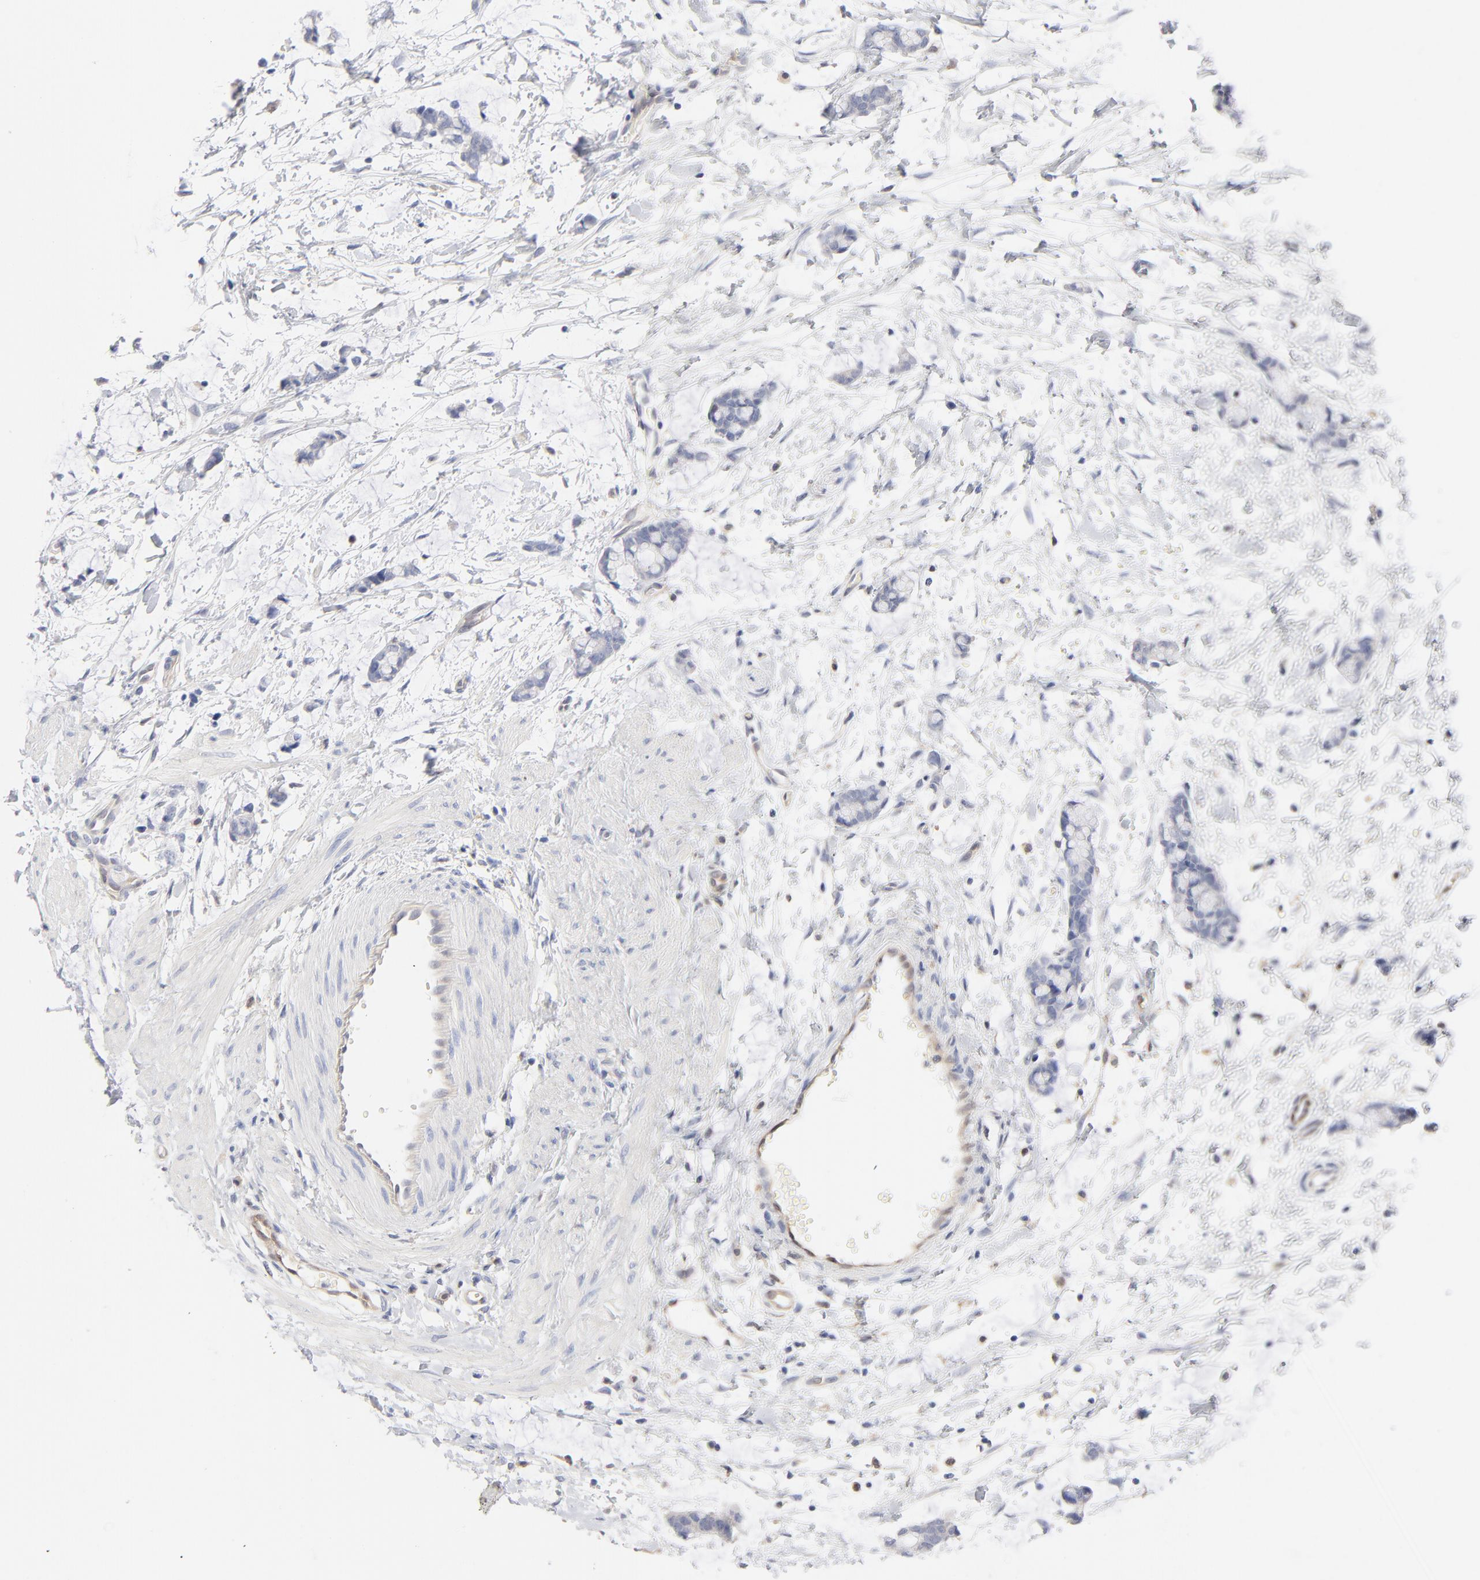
{"staining": {"intensity": "negative", "quantity": "none", "location": "none"}, "tissue": "colorectal cancer", "cell_type": "Tumor cells", "image_type": "cancer", "snomed": [{"axis": "morphology", "description": "Adenocarcinoma, NOS"}, {"axis": "topography", "description": "Colon"}], "caption": "Immunohistochemistry image of adenocarcinoma (colorectal) stained for a protein (brown), which displays no expression in tumor cells.", "gene": "ARRB1", "patient": {"sex": "male", "age": 14}}